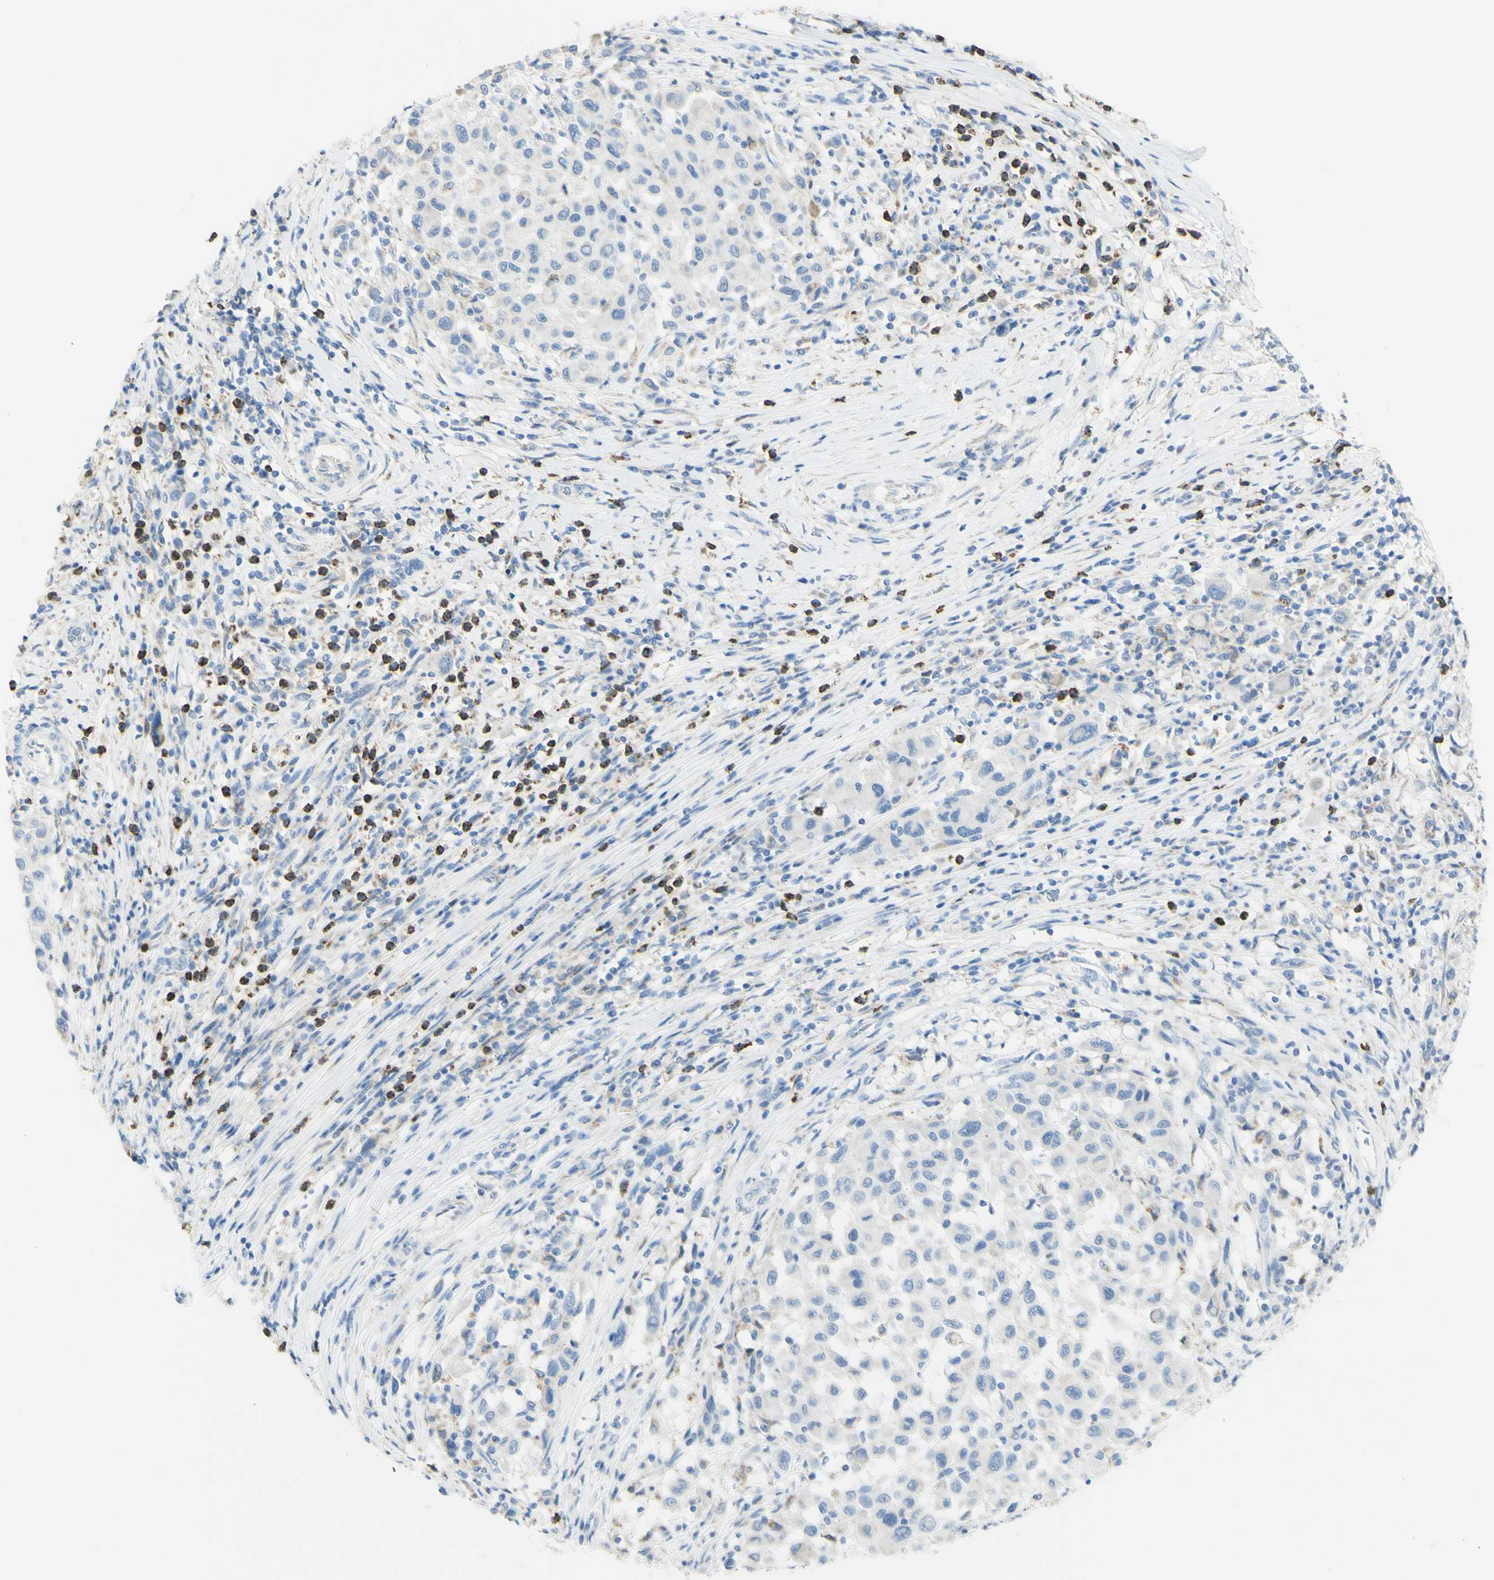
{"staining": {"intensity": "negative", "quantity": "none", "location": "none"}, "tissue": "melanoma", "cell_type": "Tumor cells", "image_type": "cancer", "snomed": [{"axis": "morphology", "description": "Malignant melanoma, Metastatic site"}, {"axis": "topography", "description": "Lymph node"}], "caption": "Immunohistochemistry of human malignant melanoma (metastatic site) demonstrates no positivity in tumor cells.", "gene": "TSPAN1", "patient": {"sex": "male", "age": 61}}